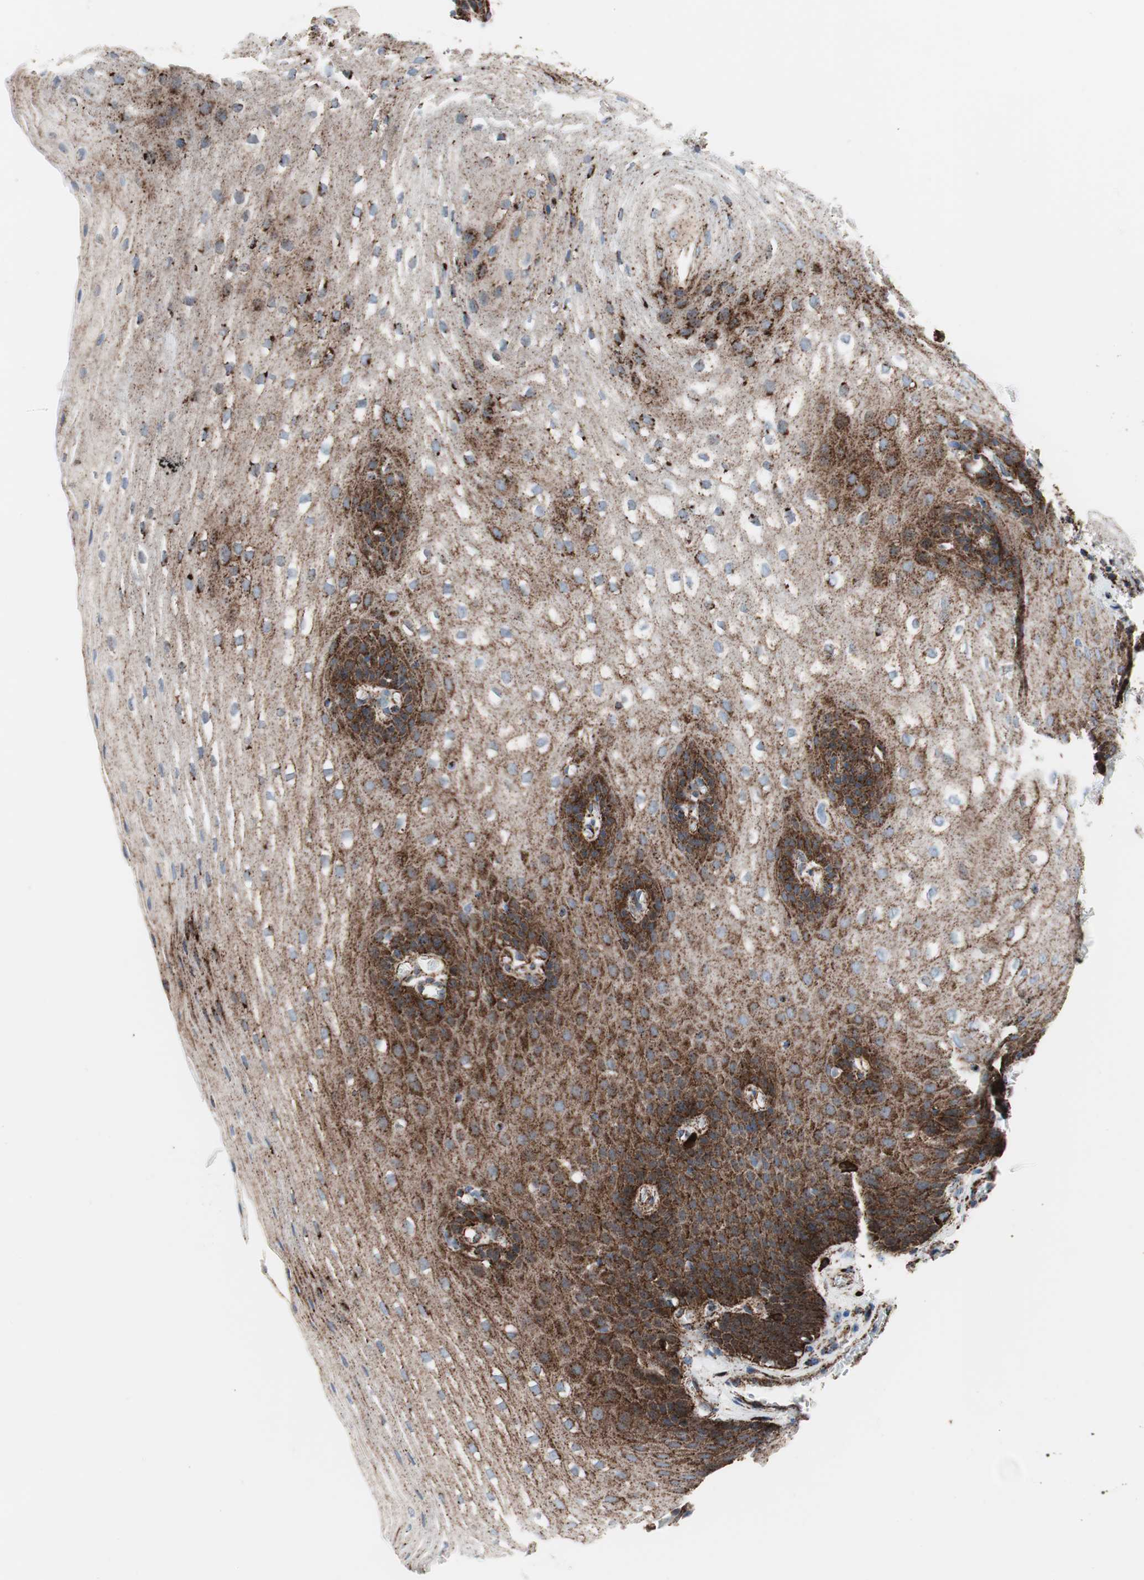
{"staining": {"intensity": "strong", "quantity": "25%-75%", "location": "cytoplasmic/membranous"}, "tissue": "esophagus", "cell_type": "Squamous epithelial cells", "image_type": "normal", "snomed": [{"axis": "morphology", "description": "Normal tissue, NOS"}, {"axis": "topography", "description": "Esophagus"}], "caption": "Immunohistochemistry (IHC) photomicrograph of normal esophagus: human esophagus stained using immunohistochemistry (IHC) demonstrates high levels of strong protein expression localized specifically in the cytoplasmic/membranous of squamous epithelial cells, appearing as a cytoplasmic/membranous brown color.", "gene": "LAMP1", "patient": {"sex": "male", "age": 48}}